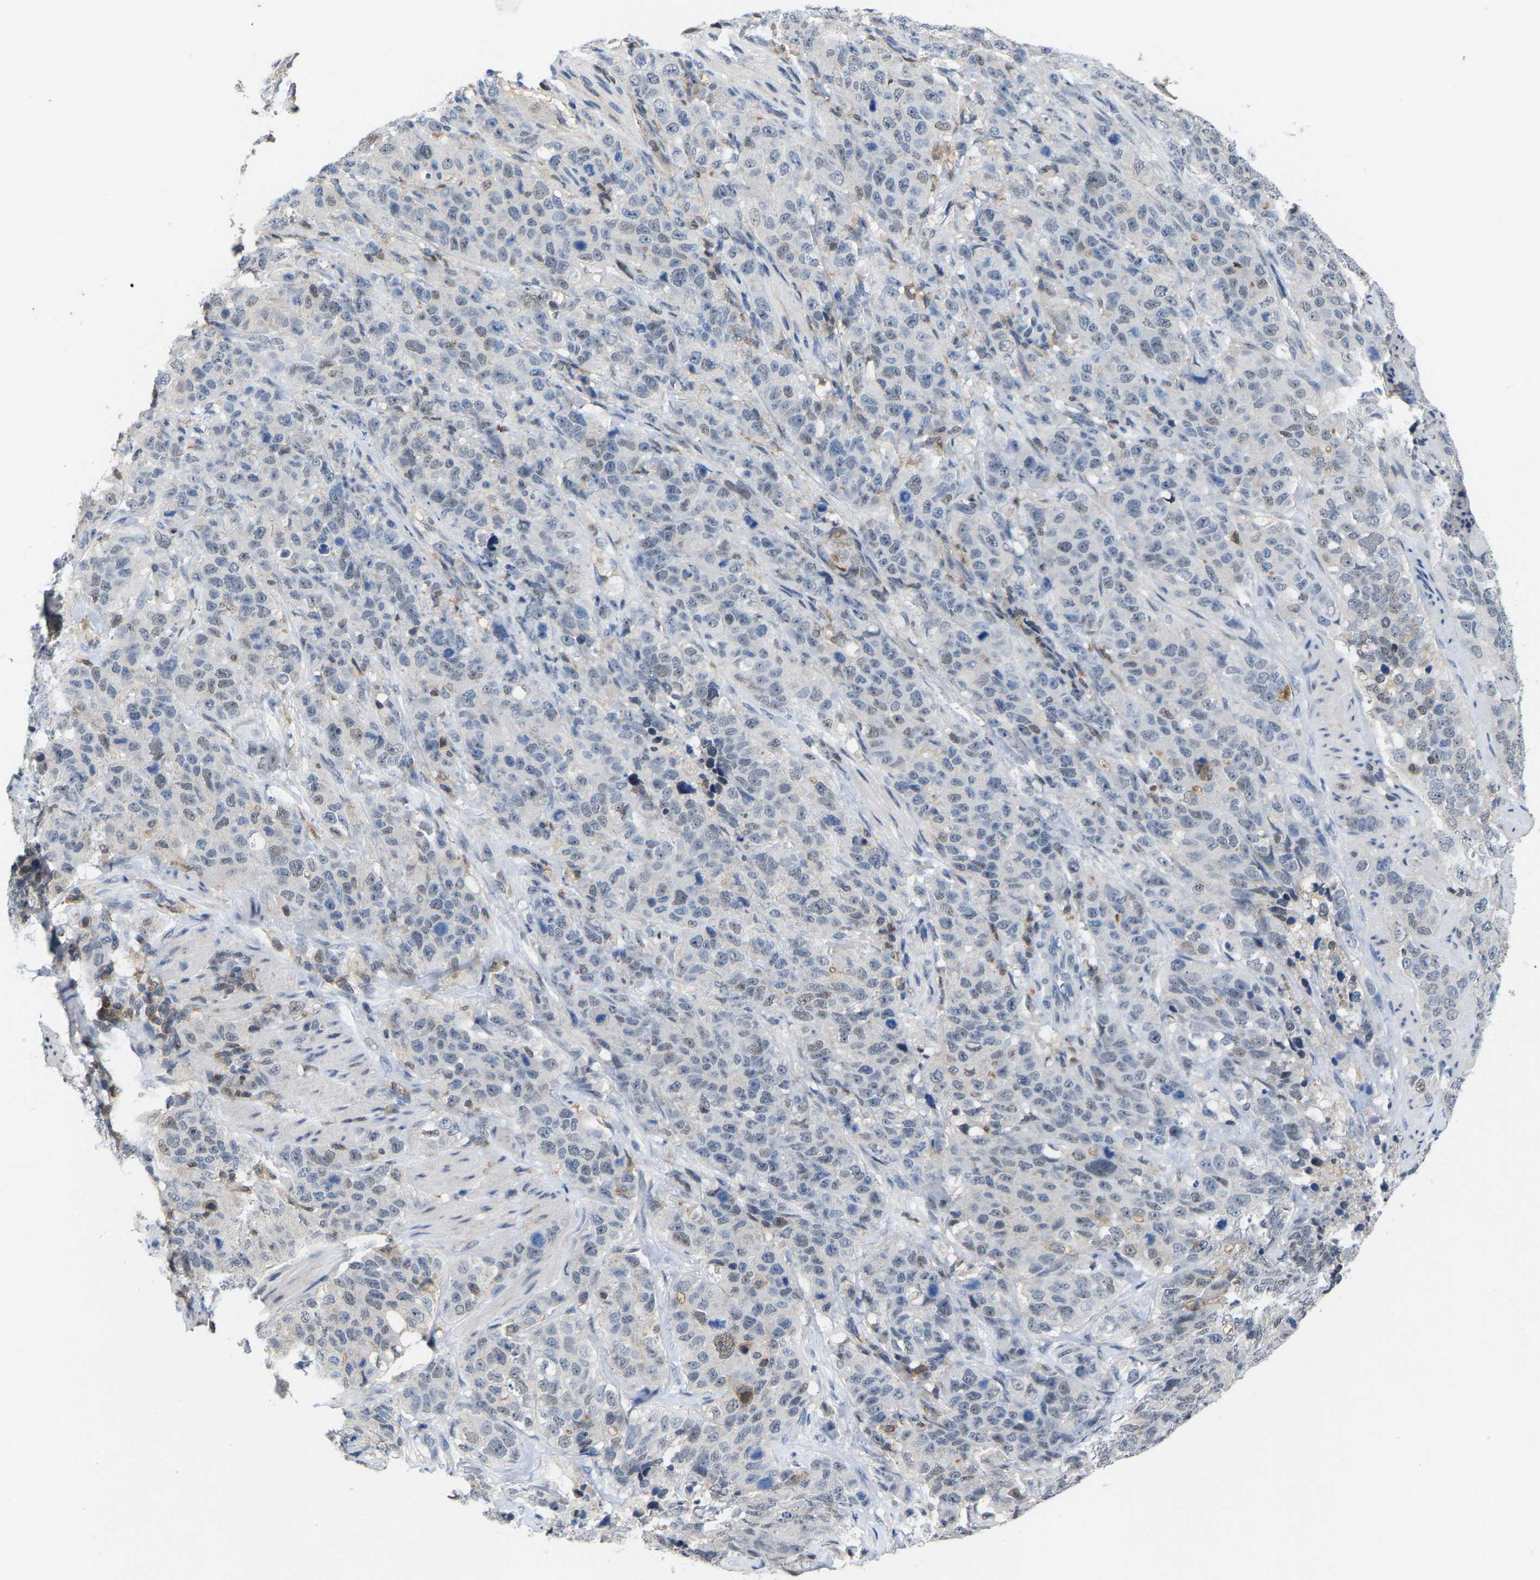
{"staining": {"intensity": "weak", "quantity": "<25%", "location": "nuclear"}, "tissue": "stomach cancer", "cell_type": "Tumor cells", "image_type": "cancer", "snomed": [{"axis": "morphology", "description": "Adenocarcinoma, NOS"}, {"axis": "topography", "description": "Stomach"}], "caption": "Immunohistochemistry of human stomach adenocarcinoma shows no positivity in tumor cells.", "gene": "FGD3", "patient": {"sex": "male", "age": 48}}